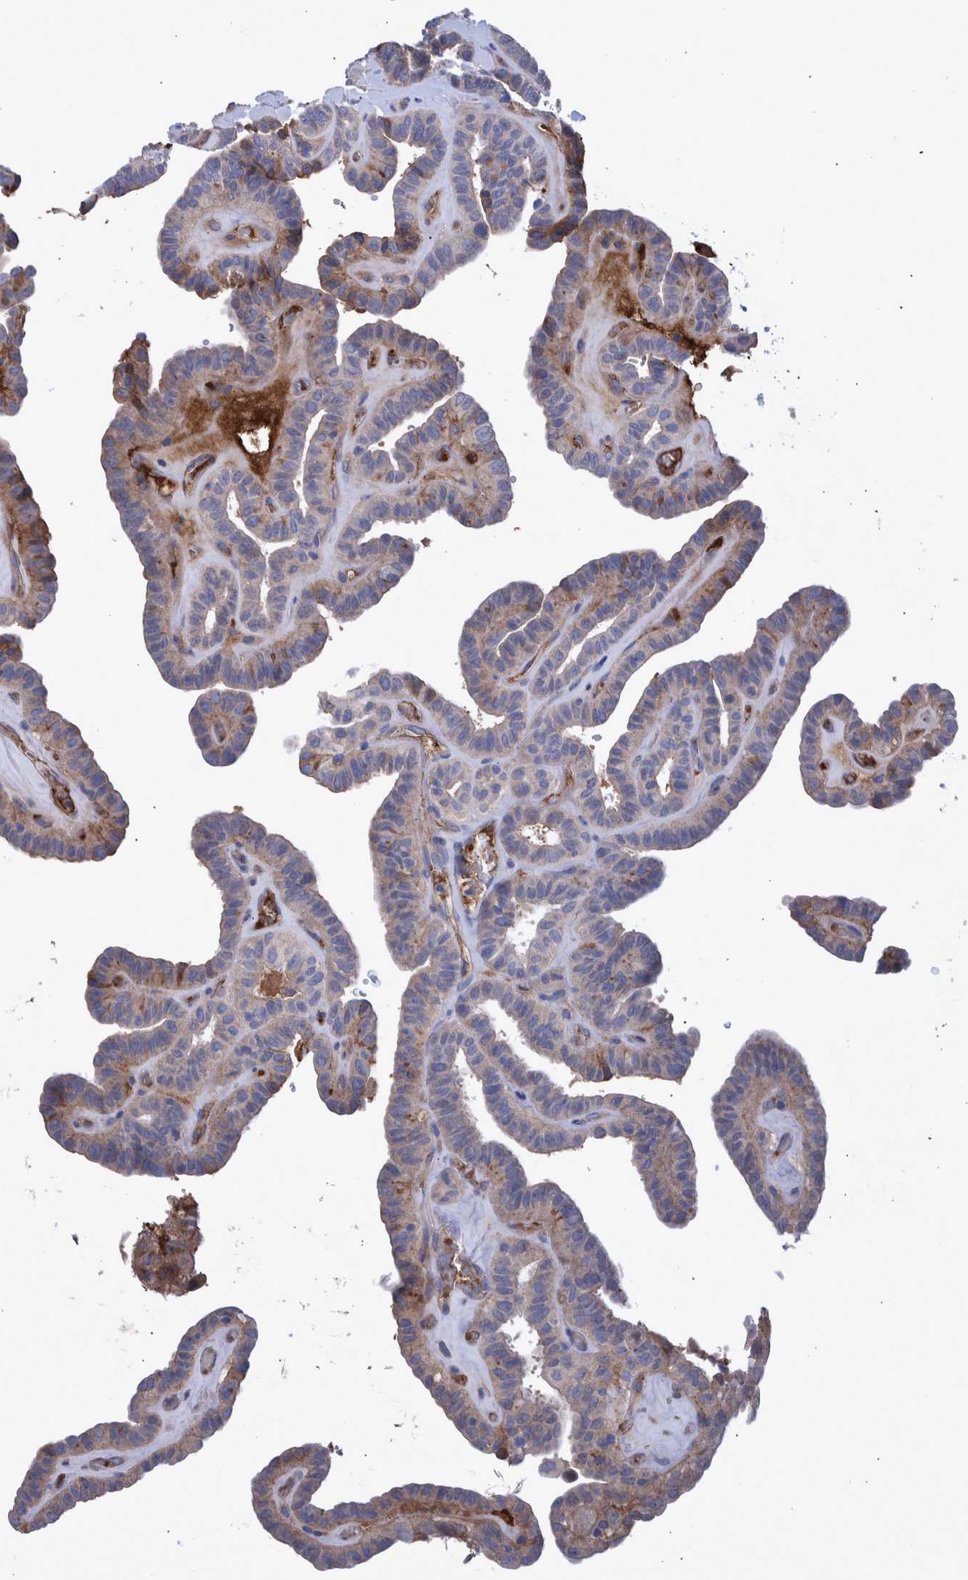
{"staining": {"intensity": "weak", "quantity": ">75%", "location": "cytoplasmic/membranous"}, "tissue": "thyroid cancer", "cell_type": "Tumor cells", "image_type": "cancer", "snomed": [{"axis": "morphology", "description": "Papillary adenocarcinoma, NOS"}, {"axis": "topography", "description": "Thyroid gland"}], "caption": "Immunohistochemical staining of thyroid cancer (papillary adenocarcinoma) displays low levels of weak cytoplasmic/membranous positivity in approximately >75% of tumor cells.", "gene": "DLL4", "patient": {"sex": "male", "age": 77}}